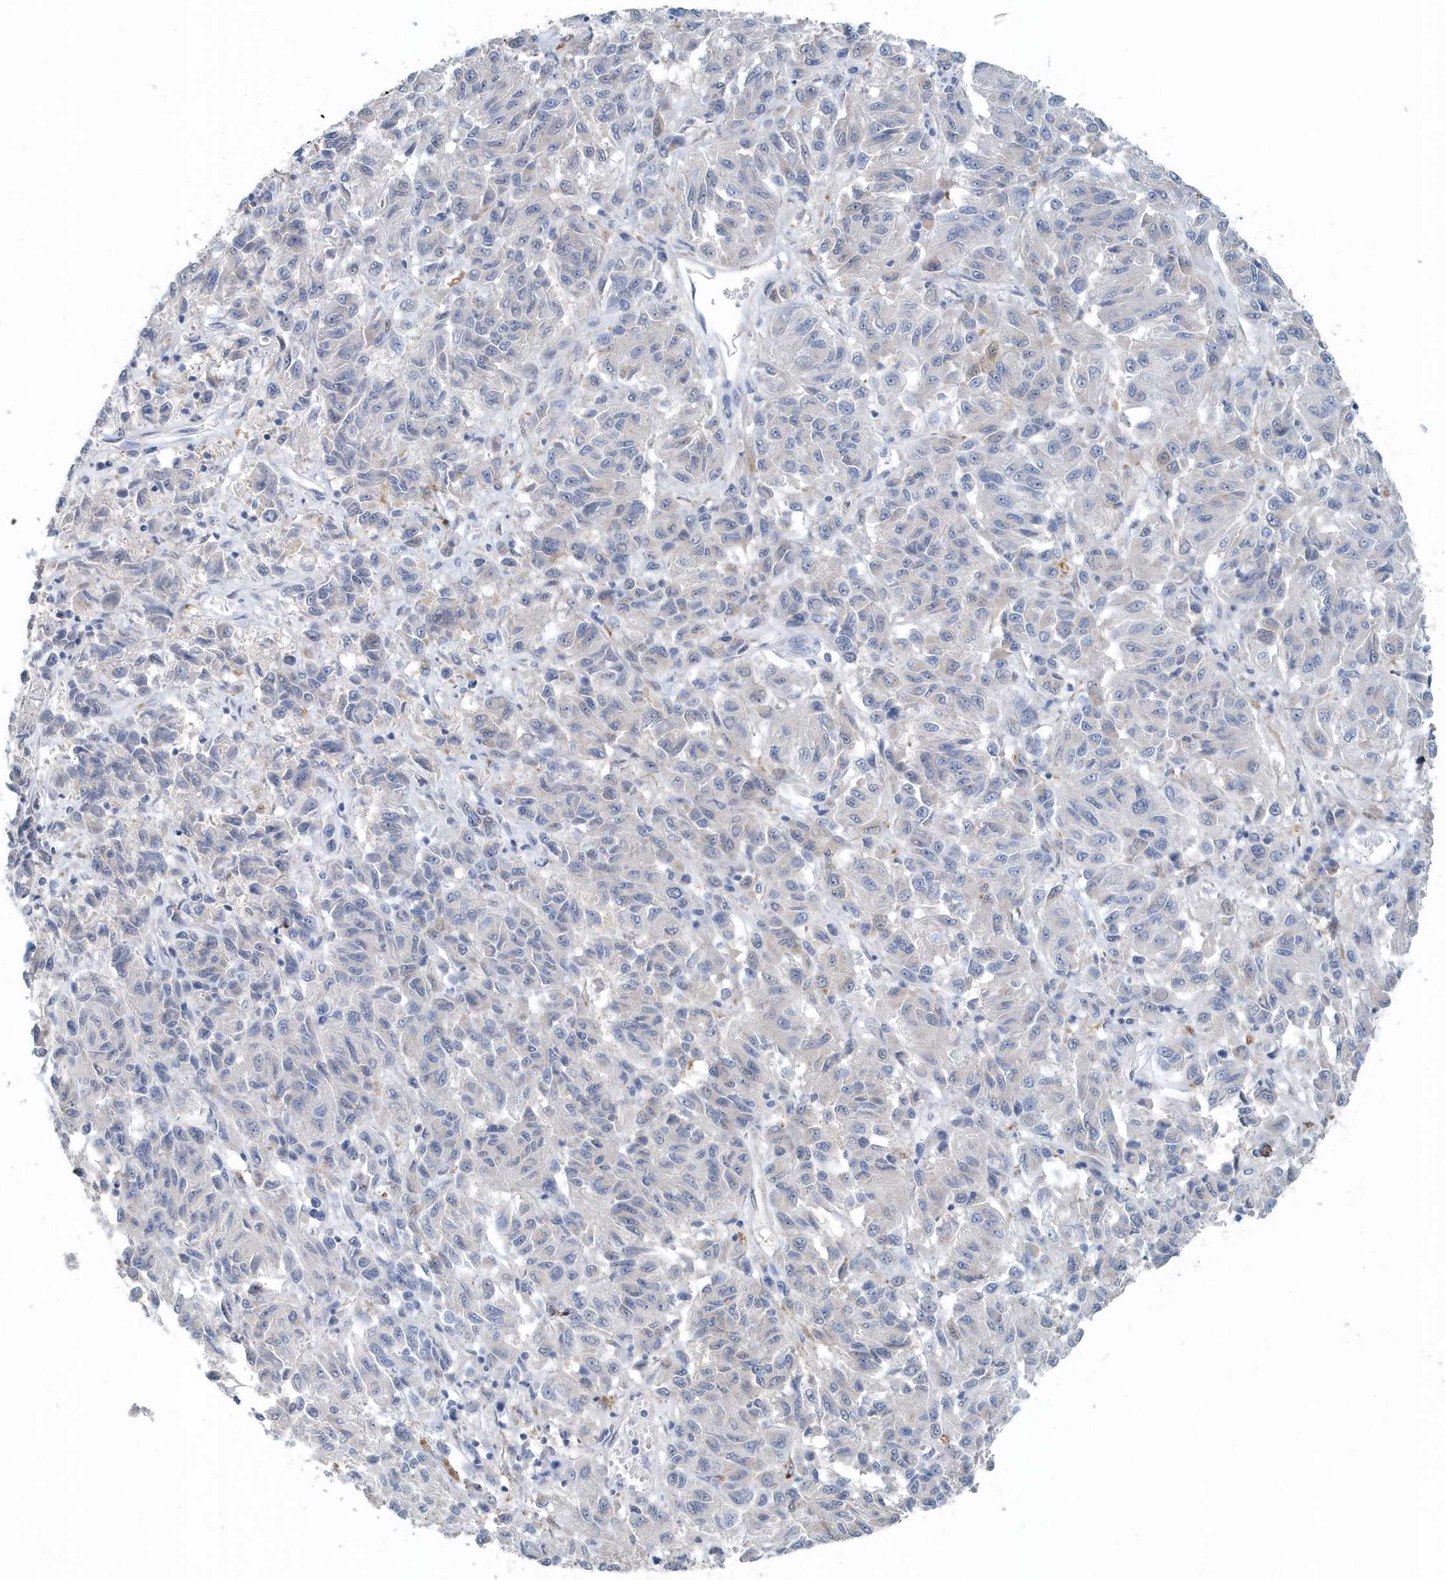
{"staining": {"intensity": "negative", "quantity": "none", "location": "none"}, "tissue": "melanoma", "cell_type": "Tumor cells", "image_type": "cancer", "snomed": [{"axis": "morphology", "description": "Malignant melanoma, Metastatic site"}, {"axis": "topography", "description": "Lung"}], "caption": "There is no significant expression in tumor cells of melanoma.", "gene": "PFN2", "patient": {"sex": "male", "age": 64}}